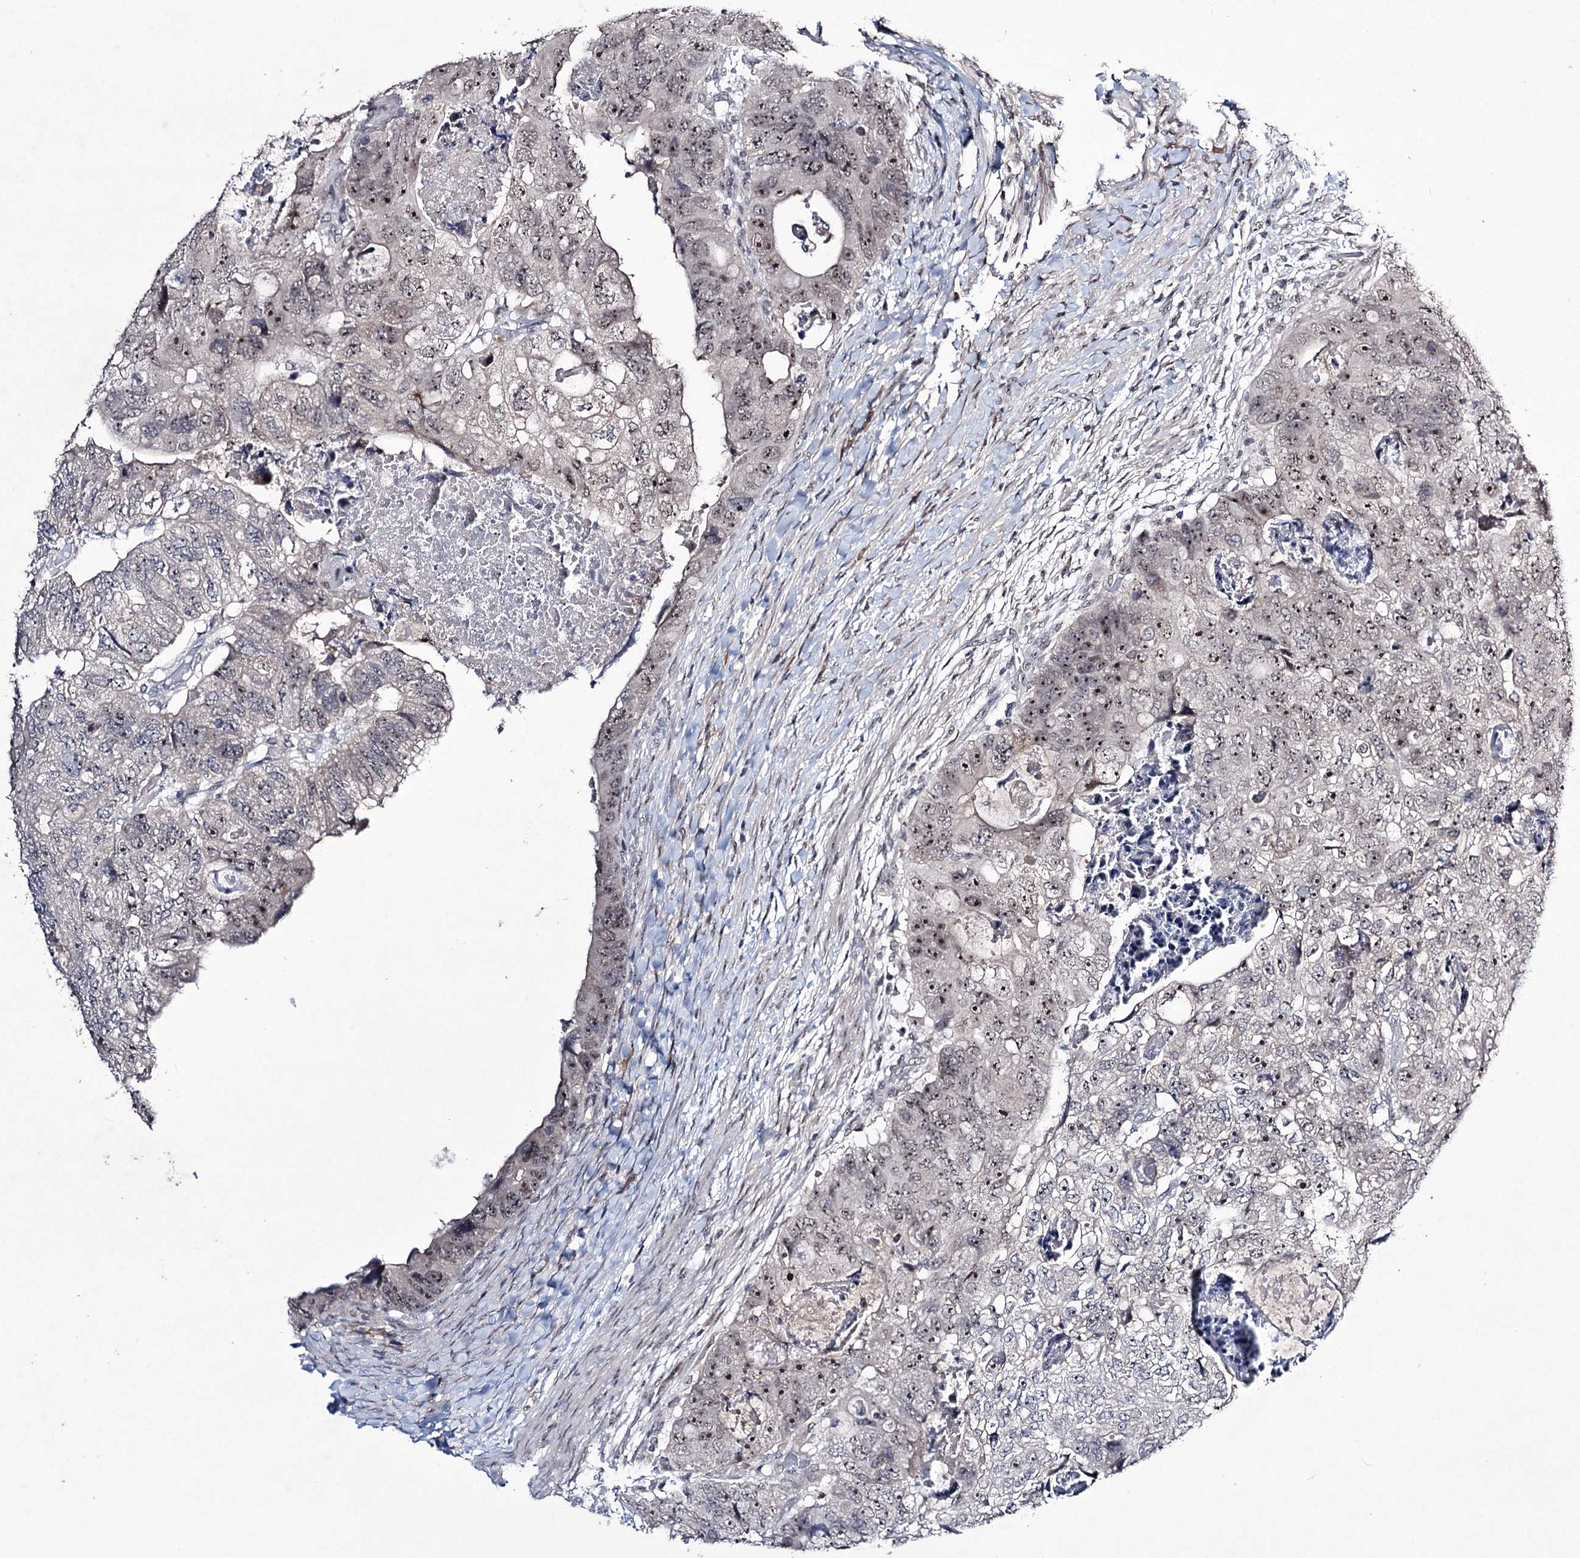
{"staining": {"intensity": "moderate", "quantity": "25%-75%", "location": "nuclear"}, "tissue": "colorectal cancer", "cell_type": "Tumor cells", "image_type": "cancer", "snomed": [{"axis": "morphology", "description": "Adenocarcinoma, NOS"}, {"axis": "topography", "description": "Rectum"}], "caption": "IHC of human adenocarcinoma (colorectal) displays medium levels of moderate nuclear staining in approximately 25%-75% of tumor cells.", "gene": "VGLL4", "patient": {"sex": "male", "age": 59}}